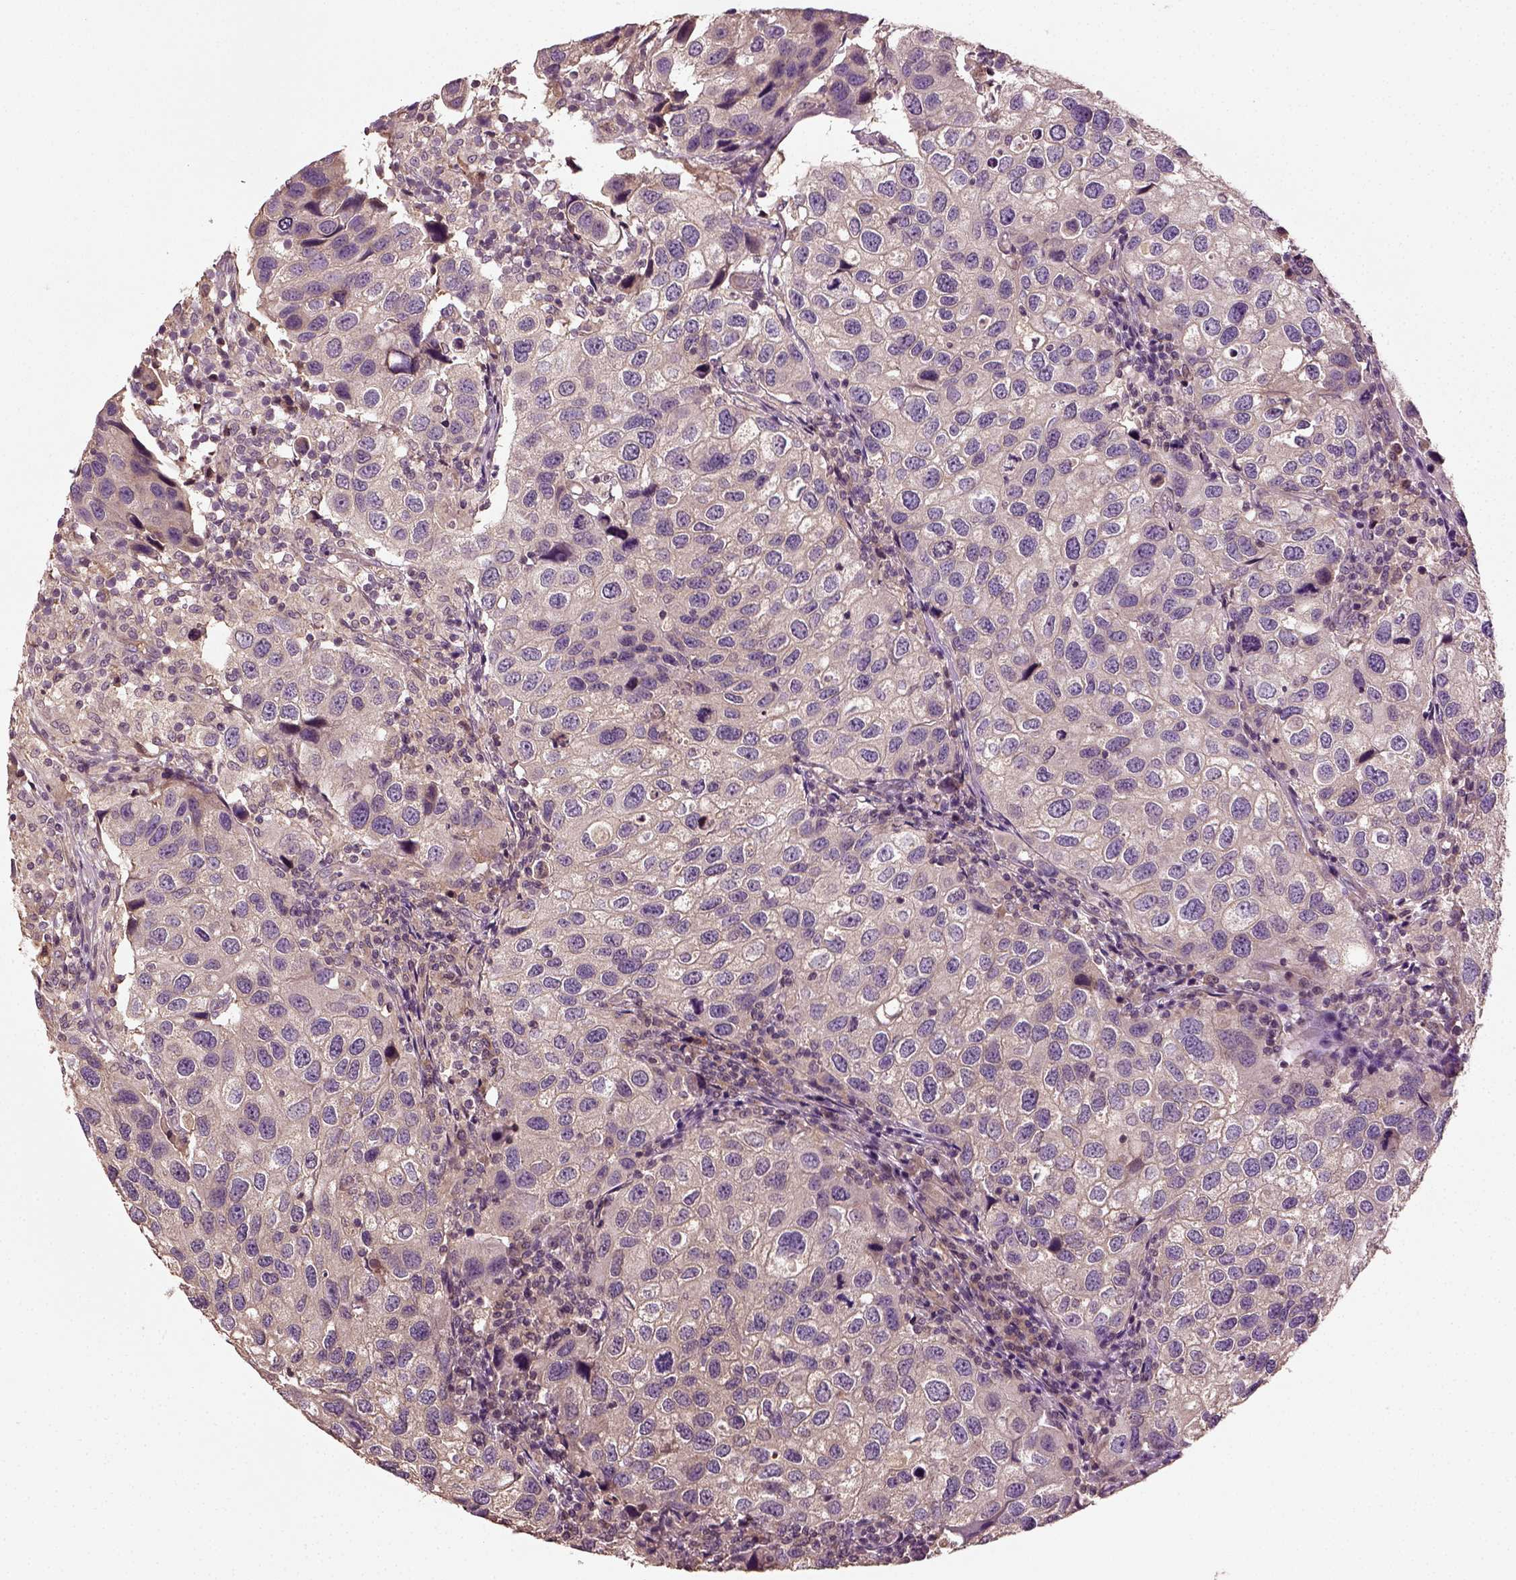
{"staining": {"intensity": "negative", "quantity": "none", "location": "none"}, "tissue": "urothelial cancer", "cell_type": "Tumor cells", "image_type": "cancer", "snomed": [{"axis": "morphology", "description": "Urothelial carcinoma, High grade"}, {"axis": "topography", "description": "Urinary bladder"}], "caption": "A histopathology image of urothelial cancer stained for a protein reveals no brown staining in tumor cells.", "gene": "ERV3-1", "patient": {"sex": "male", "age": 79}}